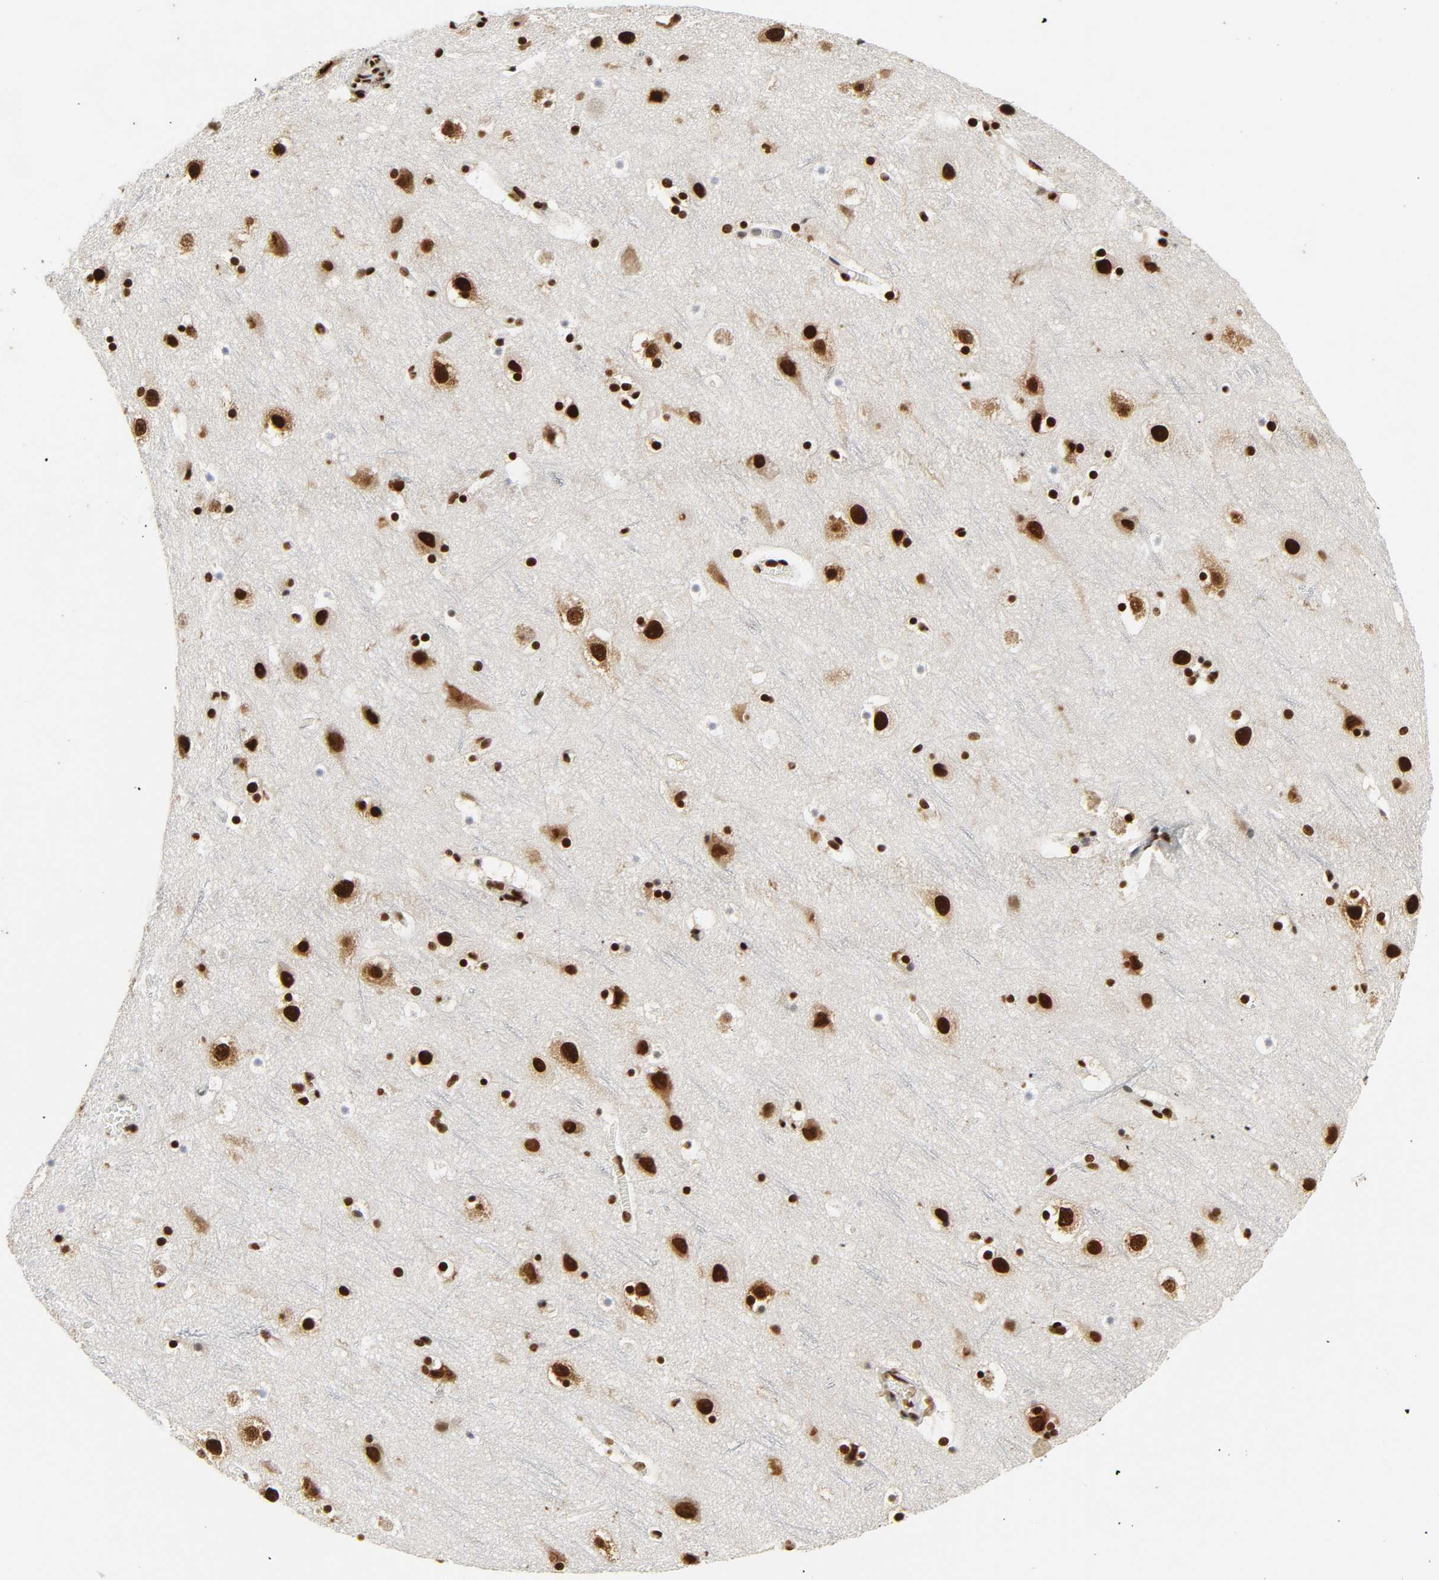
{"staining": {"intensity": "strong", "quantity": ">75%", "location": "nuclear"}, "tissue": "cerebral cortex", "cell_type": "Endothelial cells", "image_type": "normal", "snomed": [{"axis": "morphology", "description": "Normal tissue, NOS"}, {"axis": "topography", "description": "Cerebral cortex"}], "caption": "Immunohistochemical staining of unremarkable cerebral cortex demonstrates high levels of strong nuclear positivity in about >75% of endothelial cells. The protein is stained brown, and the nuclei are stained in blue (DAB IHC with brightfield microscopy, high magnification).", "gene": "HNRNPC", "patient": {"sex": "male", "age": 45}}